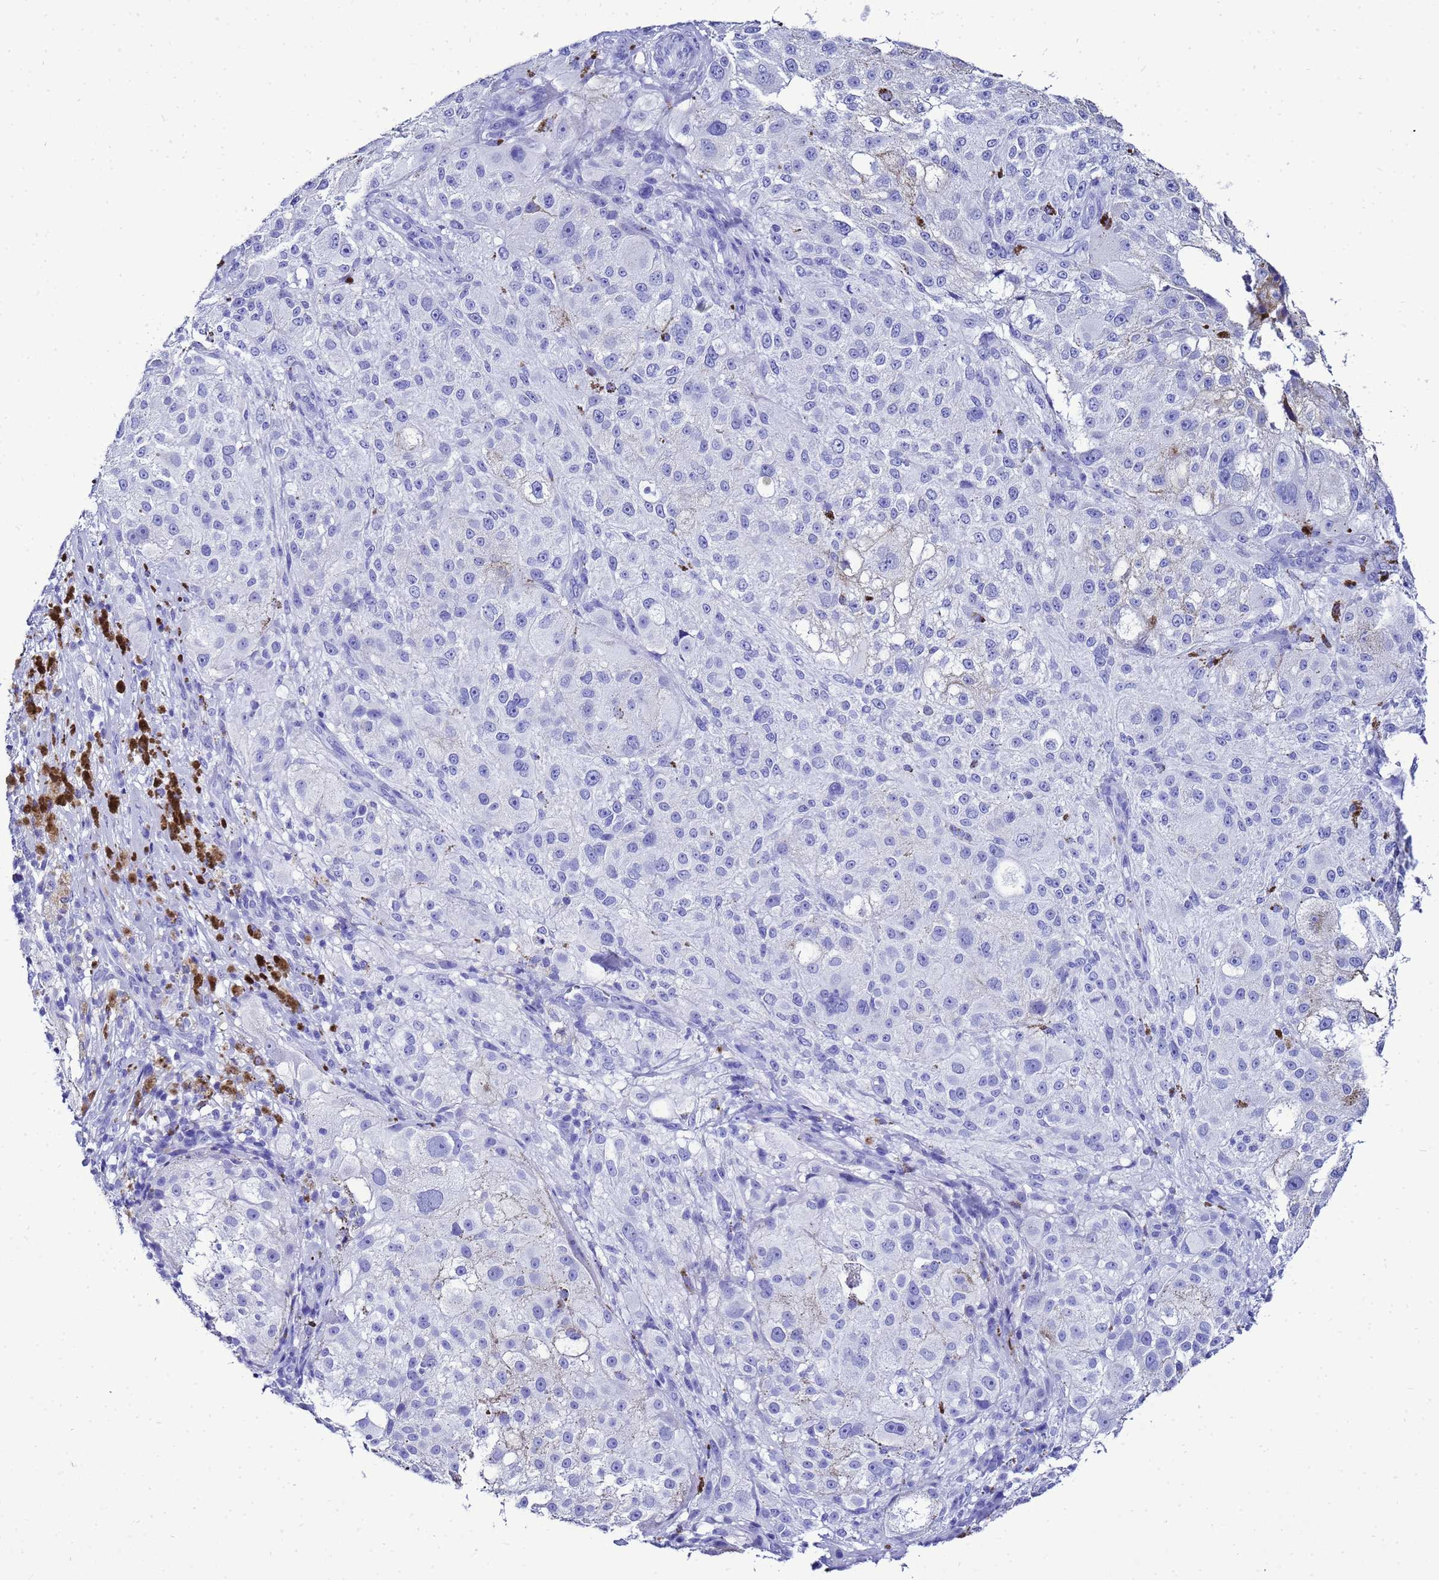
{"staining": {"intensity": "negative", "quantity": "none", "location": "none"}, "tissue": "melanoma", "cell_type": "Tumor cells", "image_type": "cancer", "snomed": [{"axis": "morphology", "description": "Necrosis, NOS"}, {"axis": "morphology", "description": "Malignant melanoma, NOS"}, {"axis": "topography", "description": "Skin"}], "caption": "This is an immunohistochemistry micrograph of human malignant melanoma. There is no positivity in tumor cells.", "gene": "LIPF", "patient": {"sex": "female", "age": 87}}